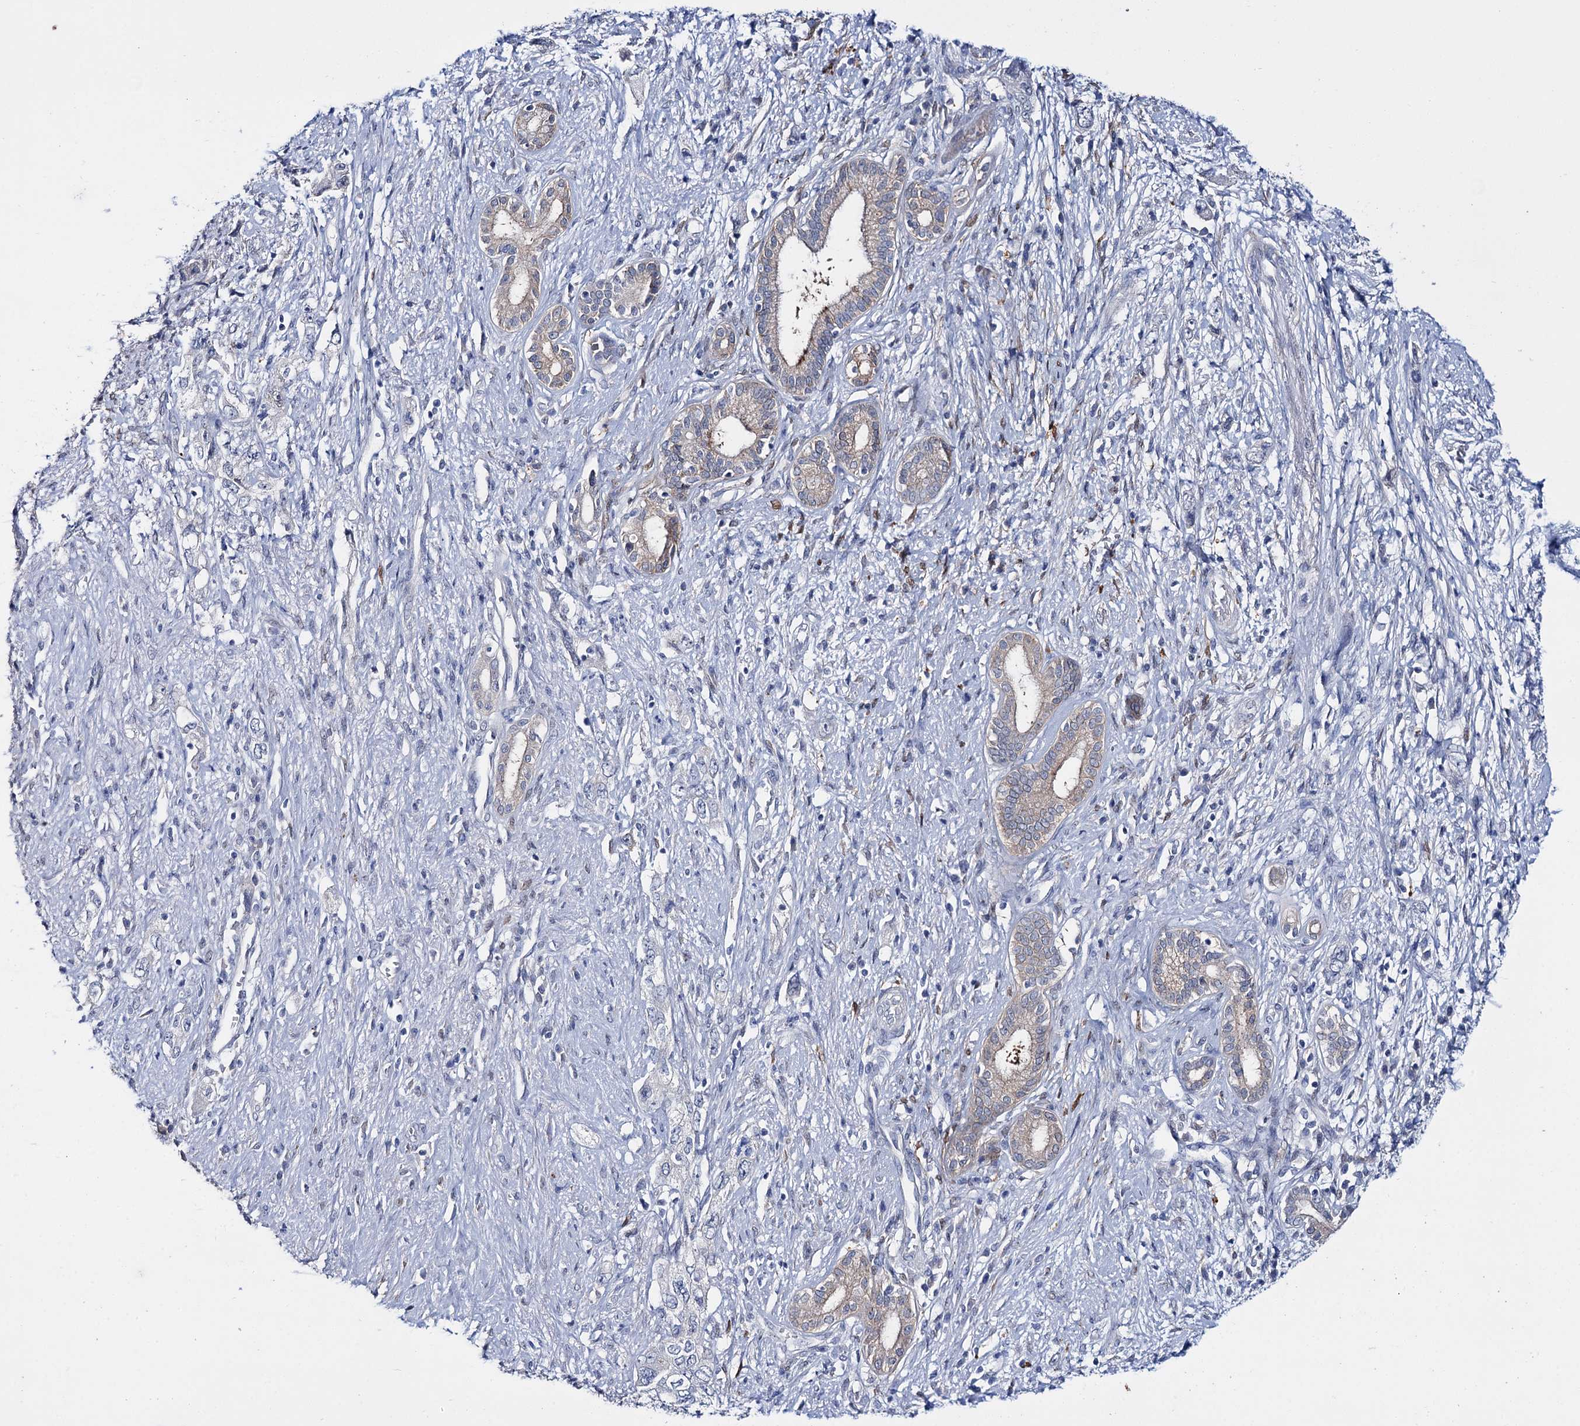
{"staining": {"intensity": "negative", "quantity": "none", "location": "none"}, "tissue": "pancreatic cancer", "cell_type": "Tumor cells", "image_type": "cancer", "snomed": [{"axis": "morphology", "description": "Adenocarcinoma, NOS"}, {"axis": "topography", "description": "Pancreas"}], "caption": "The photomicrograph demonstrates no significant positivity in tumor cells of pancreatic adenocarcinoma. Nuclei are stained in blue.", "gene": "LYZL4", "patient": {"sex": "female", "age": 73}}